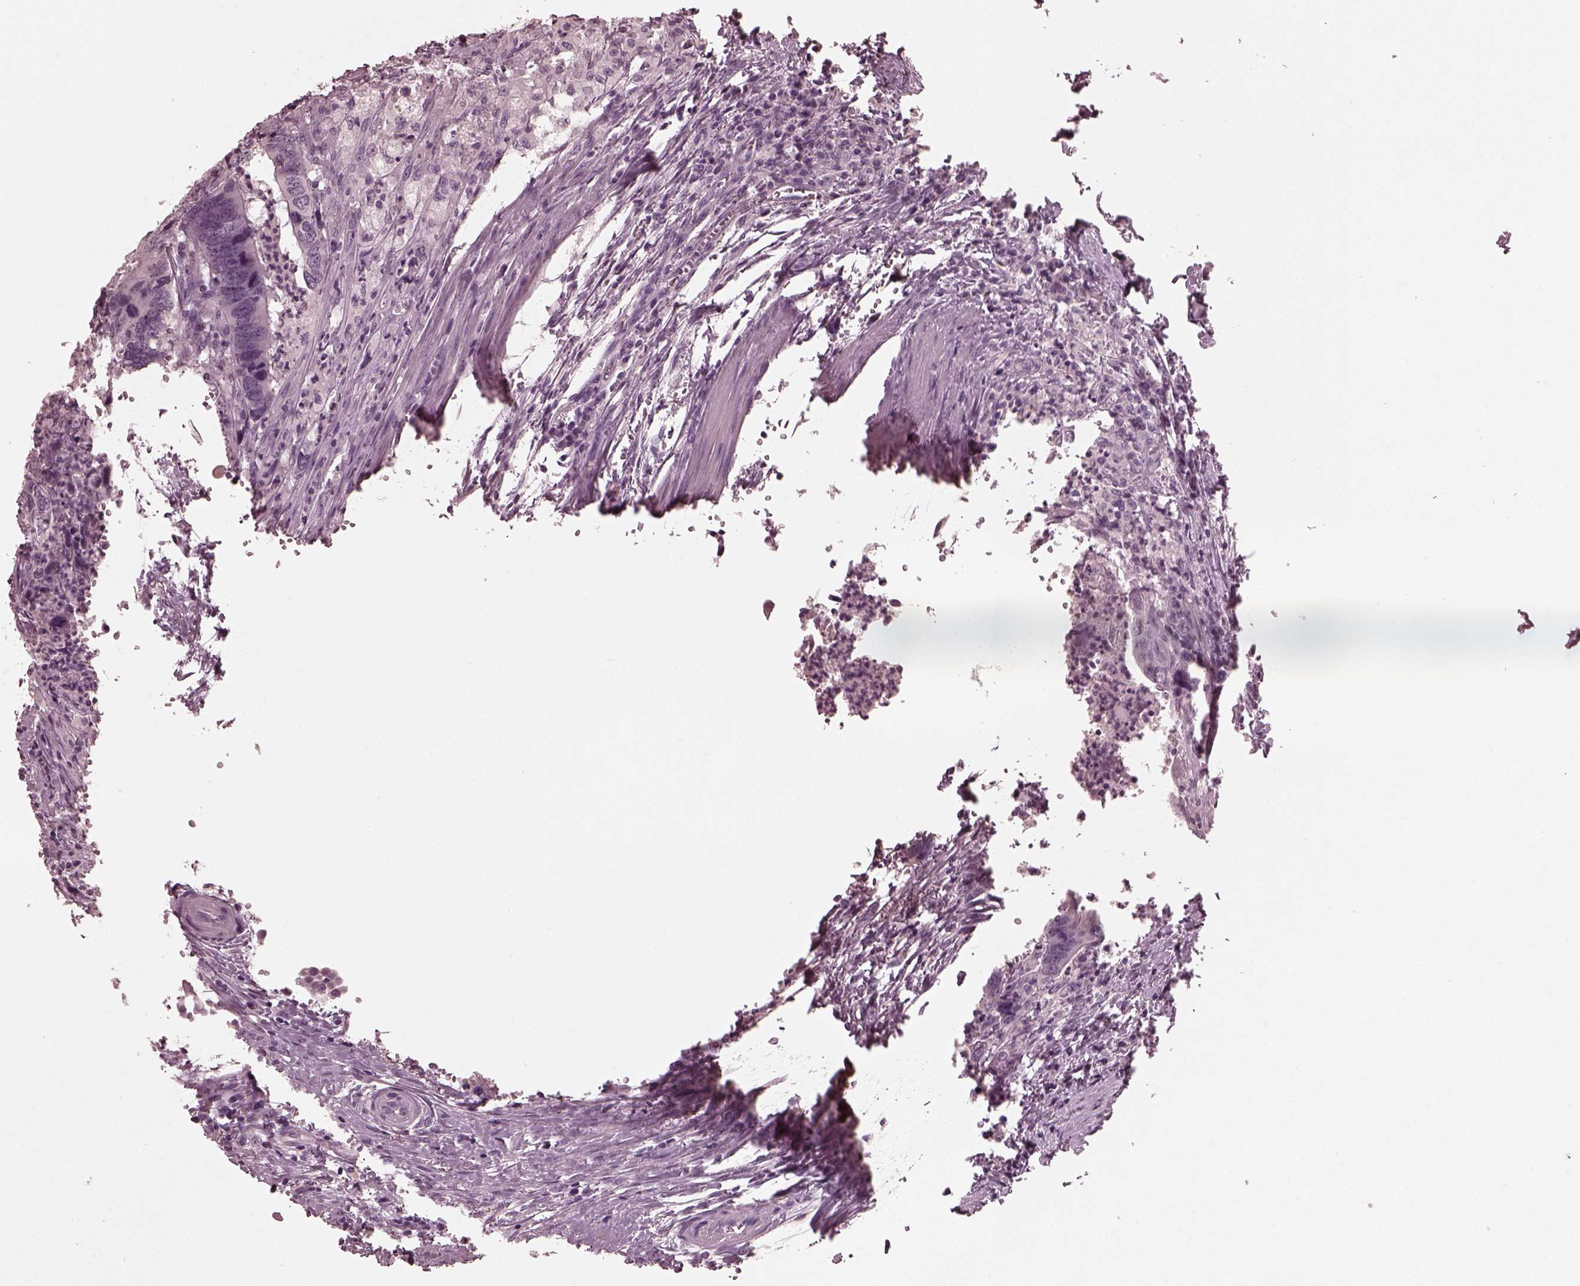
{"staining": {"intensity": "negative", "quantity": "none", "location": "none"}, "tissue": "colorectal cancer", "cell_type": "Tumor cells", "image_type": "cancer", "snomed": [{"axis": "morphology", "description": "Adenocarcinoma, NOS"}, {"axis": "topography", "description": "Colon"}], "caption": "Colorectal adenocarcinoma was stained to show a protein in brown. There is no significant positivity in tumor cells.", "gene": "CGA", "patient": {"sex": "female", "age": 82}}